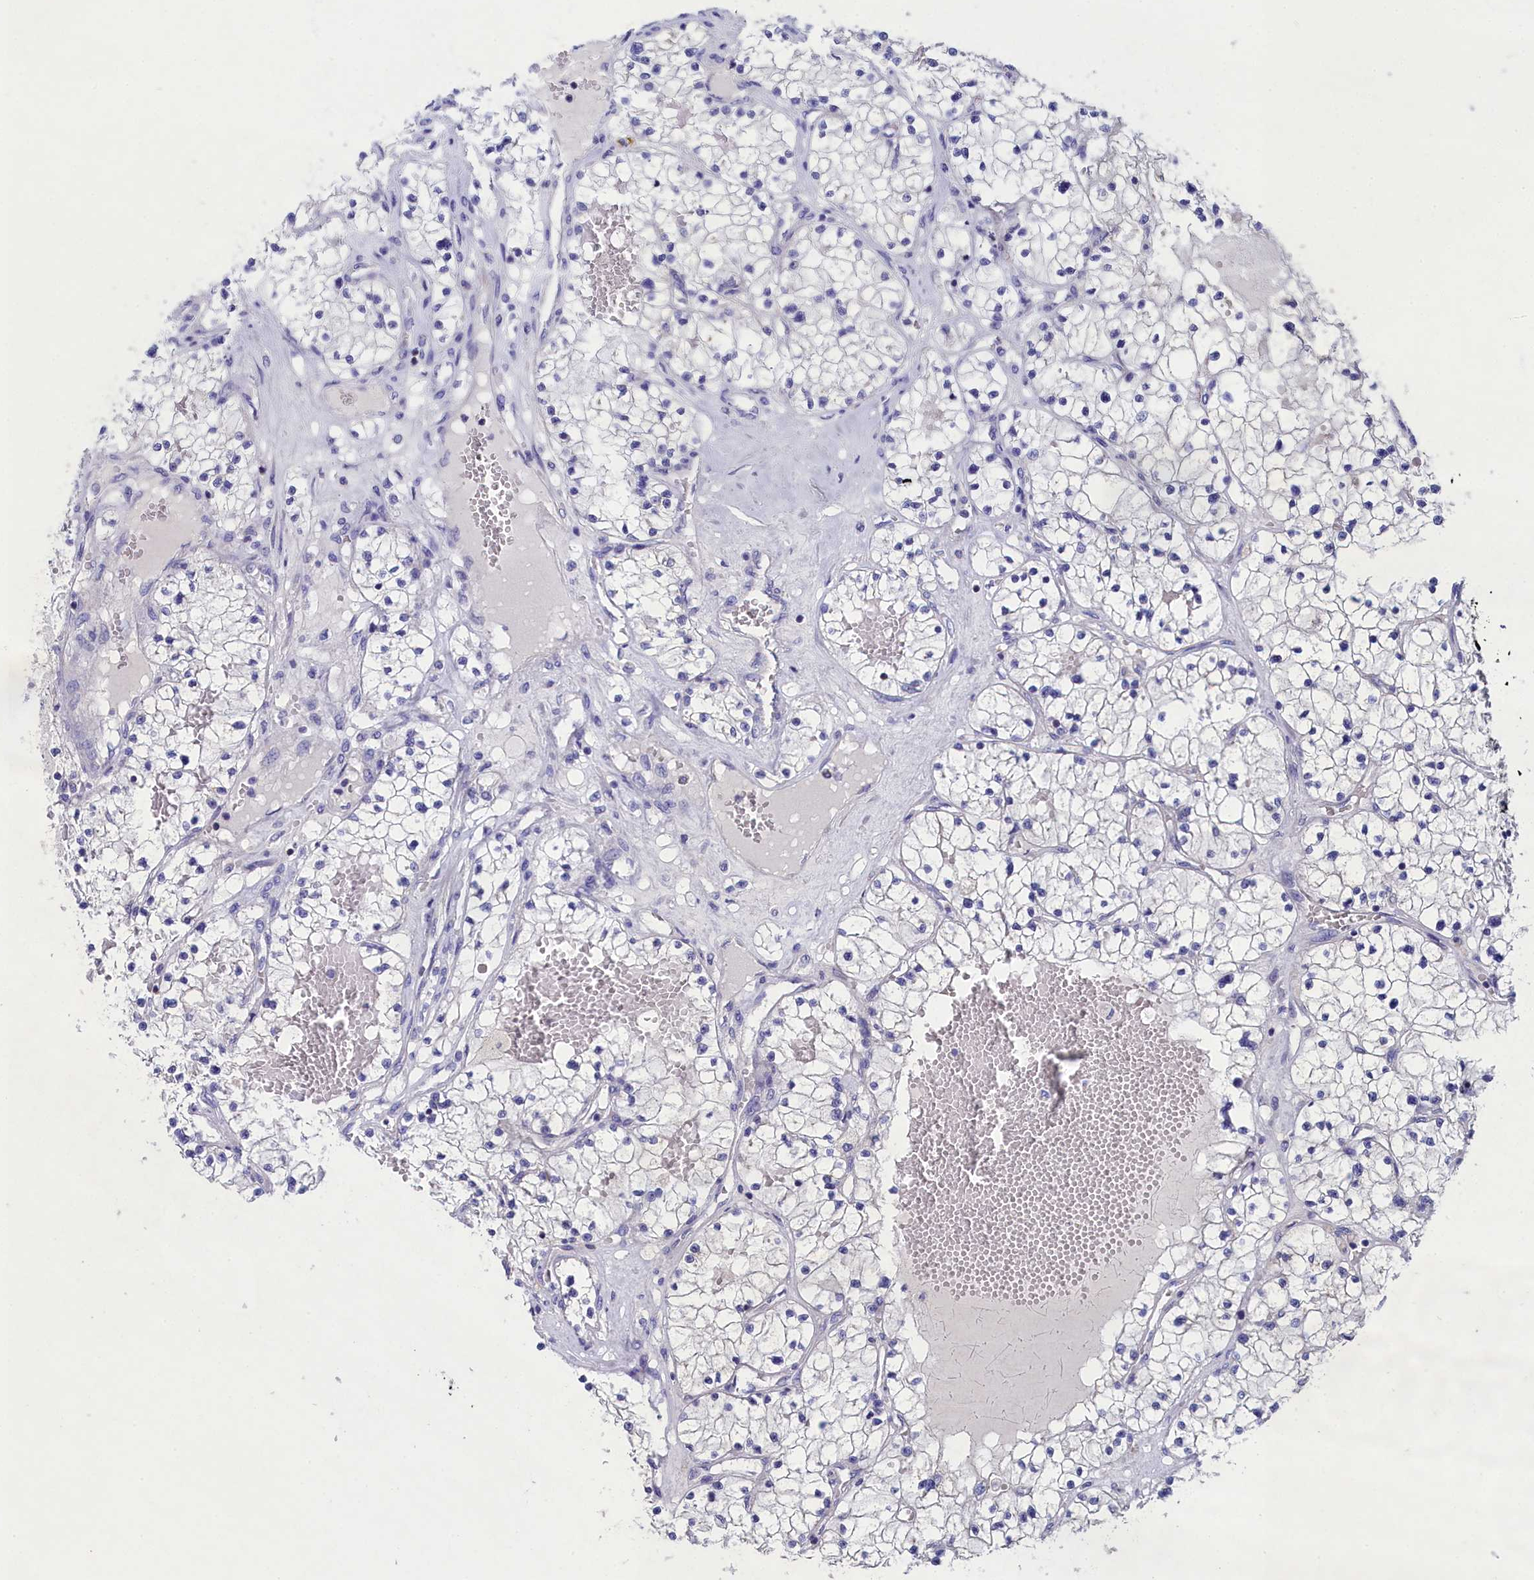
{"staining": {"intensity": "negative", "quantity": "none", "location": "none"}, "tissue": "renal cancer", "cell_type": "Tumor cells", "image_type": "cancer", "snomed": [{"axis": "morphology", "description": "Normal tissue, NOS"}, {"axis": "morphology", "description": "Adenocarcinoma, NOS"}, {"axis": "topography", "description": "Kidney"}], "caption": "IHC of human renal cancer exhibits no positivity in tumor cells.", "gene": "PRDM12", "patient": {"sex": "male", "age": 68}}